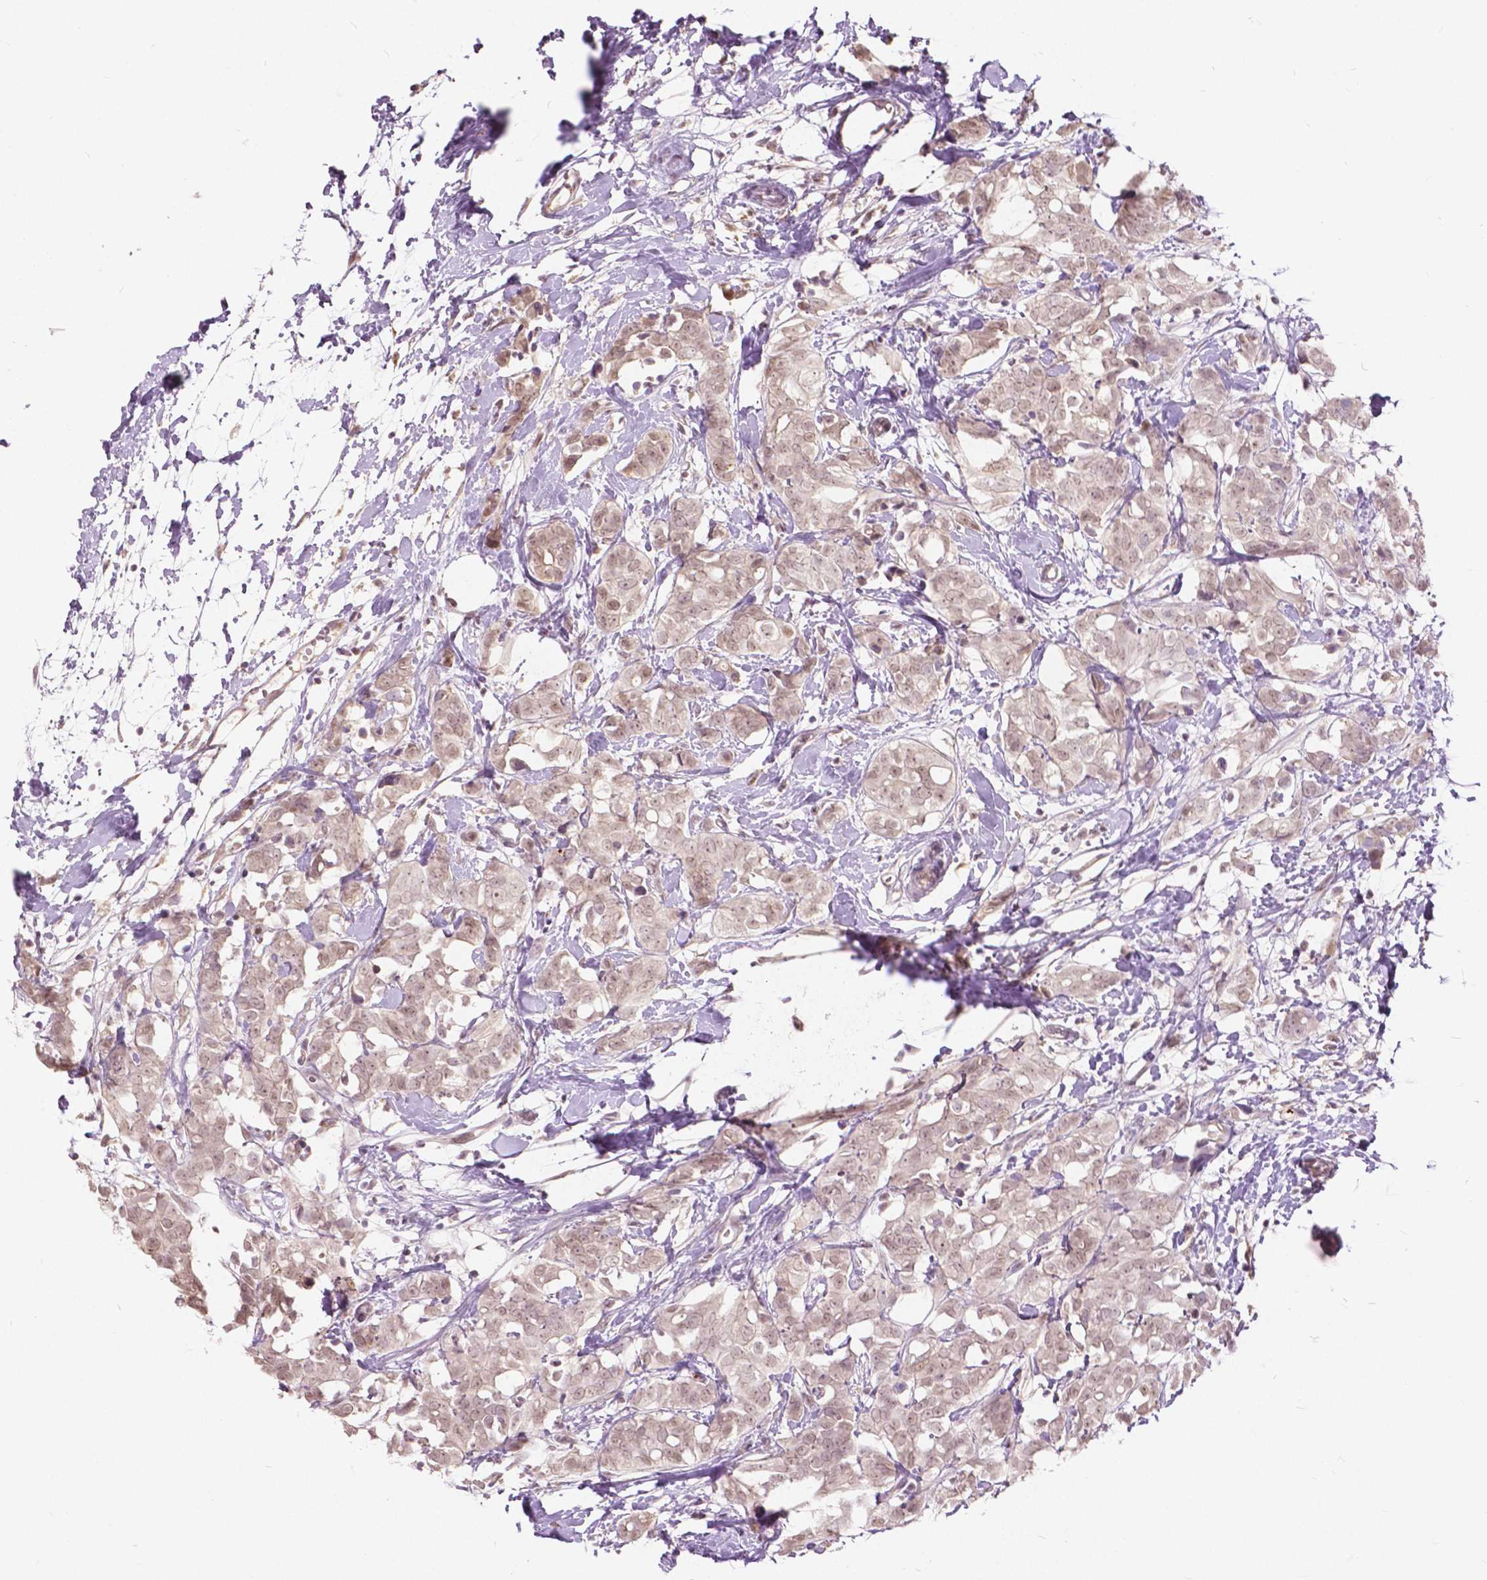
{"staining": {"intensity": "weak", "quantity": ">75%", "location": "cytoplasmic/membranous,nuclear"}, "tissue": "breast cancer", "cell_type": "Tumor cells", "image_type": "cancer", "snomed": [{"axis": "morphology", "description": "Duct carcinoma"}, {"axis": "topography", "description": "Breast"}], "caption": "High-power microscopy captured an immunohistochemistry (IHC) image of breast cancer (infiltrating ductal carcinoma), revealing weak cytoplasmic/membranous and nuclear expression in approximately >75% of tumor cells. The protein is stained brown, and the nuclei are stained in blue (DAB IHC with brightfield microscopy, high magnification).", "gene": "DLX6", "patient": {"sex": "female", "age": 40}}